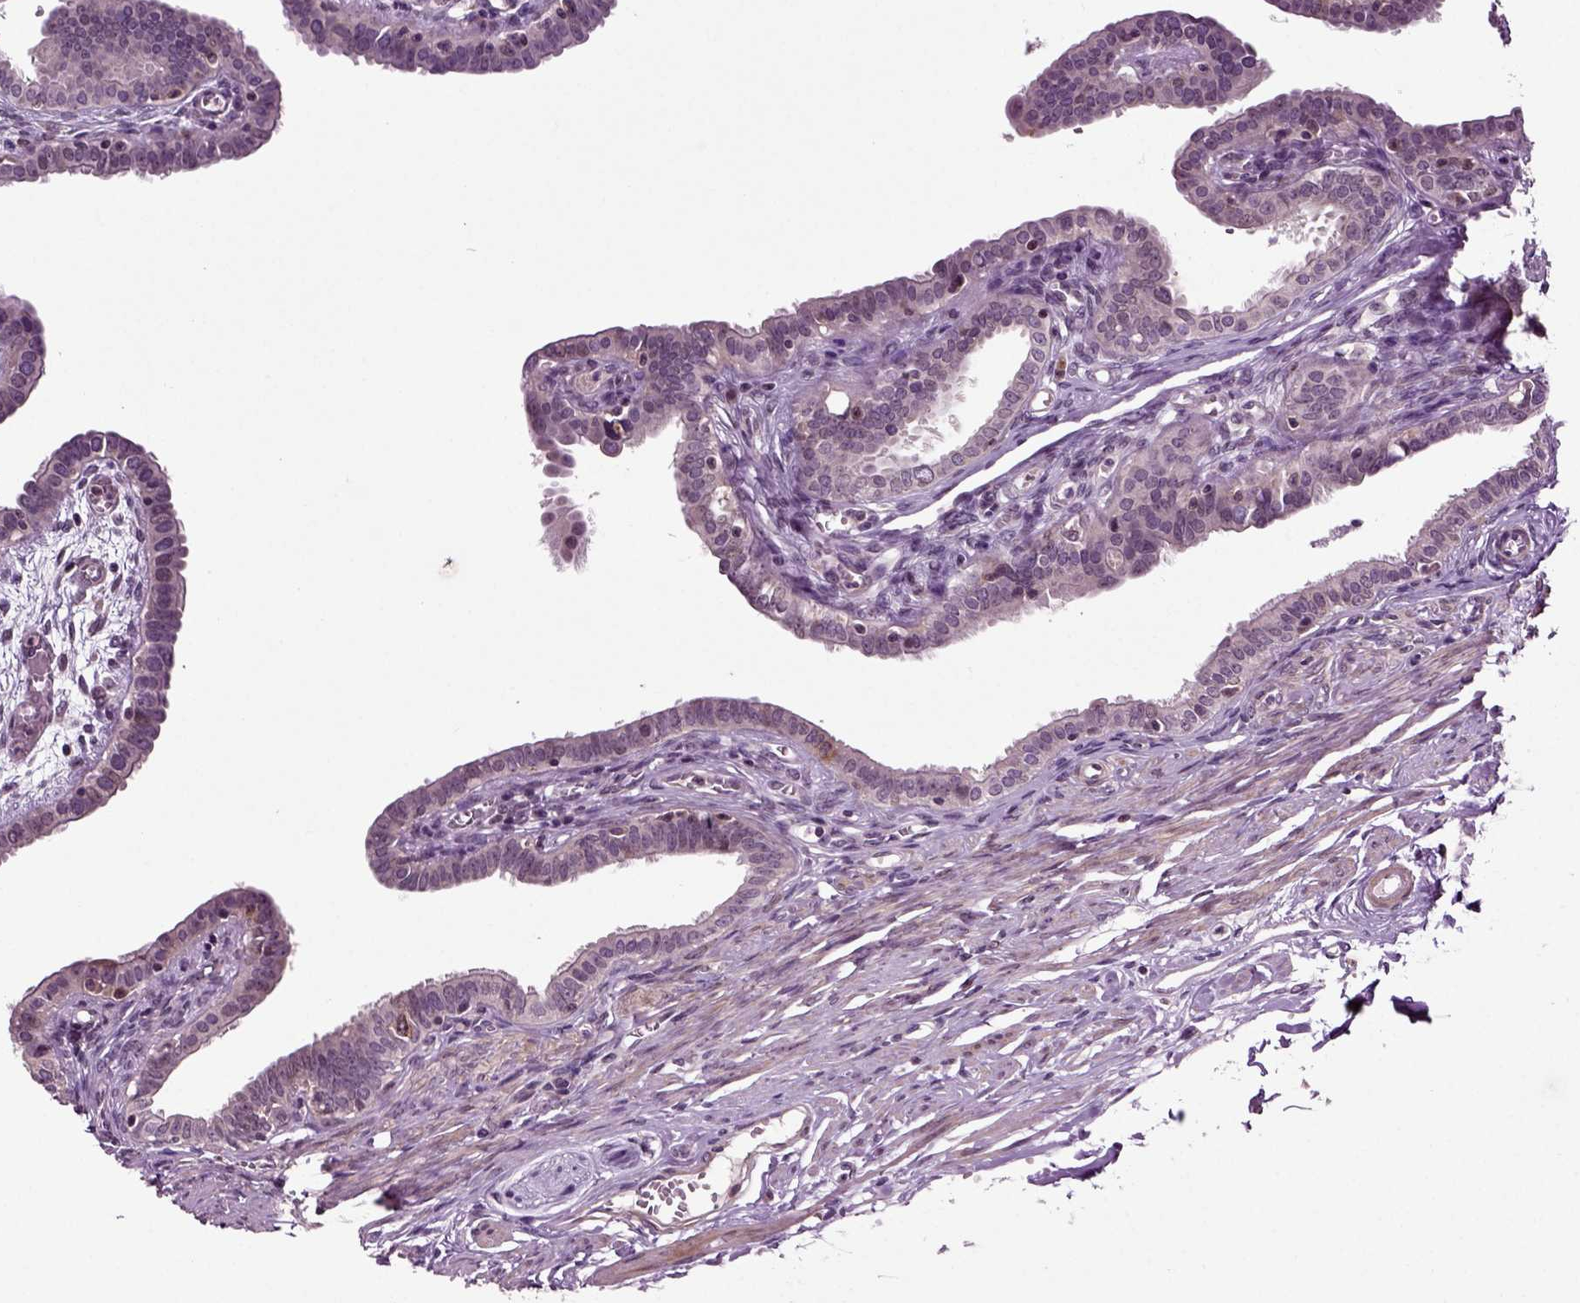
{"staining": {"intensity": "negative", "quantity": "none", "location": "none"}, "tissue": "fallopian tube", "cell_type": "Glandular cells", "image_type": "normal", "snomed": [{"axis": "morphology", "description": "Normal tissue, NOS"}, {"axis": "morphology", "description": "Carcinoma, endometroid"}, {"axis": "topography", "description": "Fallopian tube"}, {"axis": "topography", "description": "Ovary"}], "caption": "Photomicrograph shows no significant protein positivity in glandular cells of benign fallopian tube. Nuclei are stained in blue.", "gene": "KNSTRN", "patient": {"sex": "female", "age": 42}}